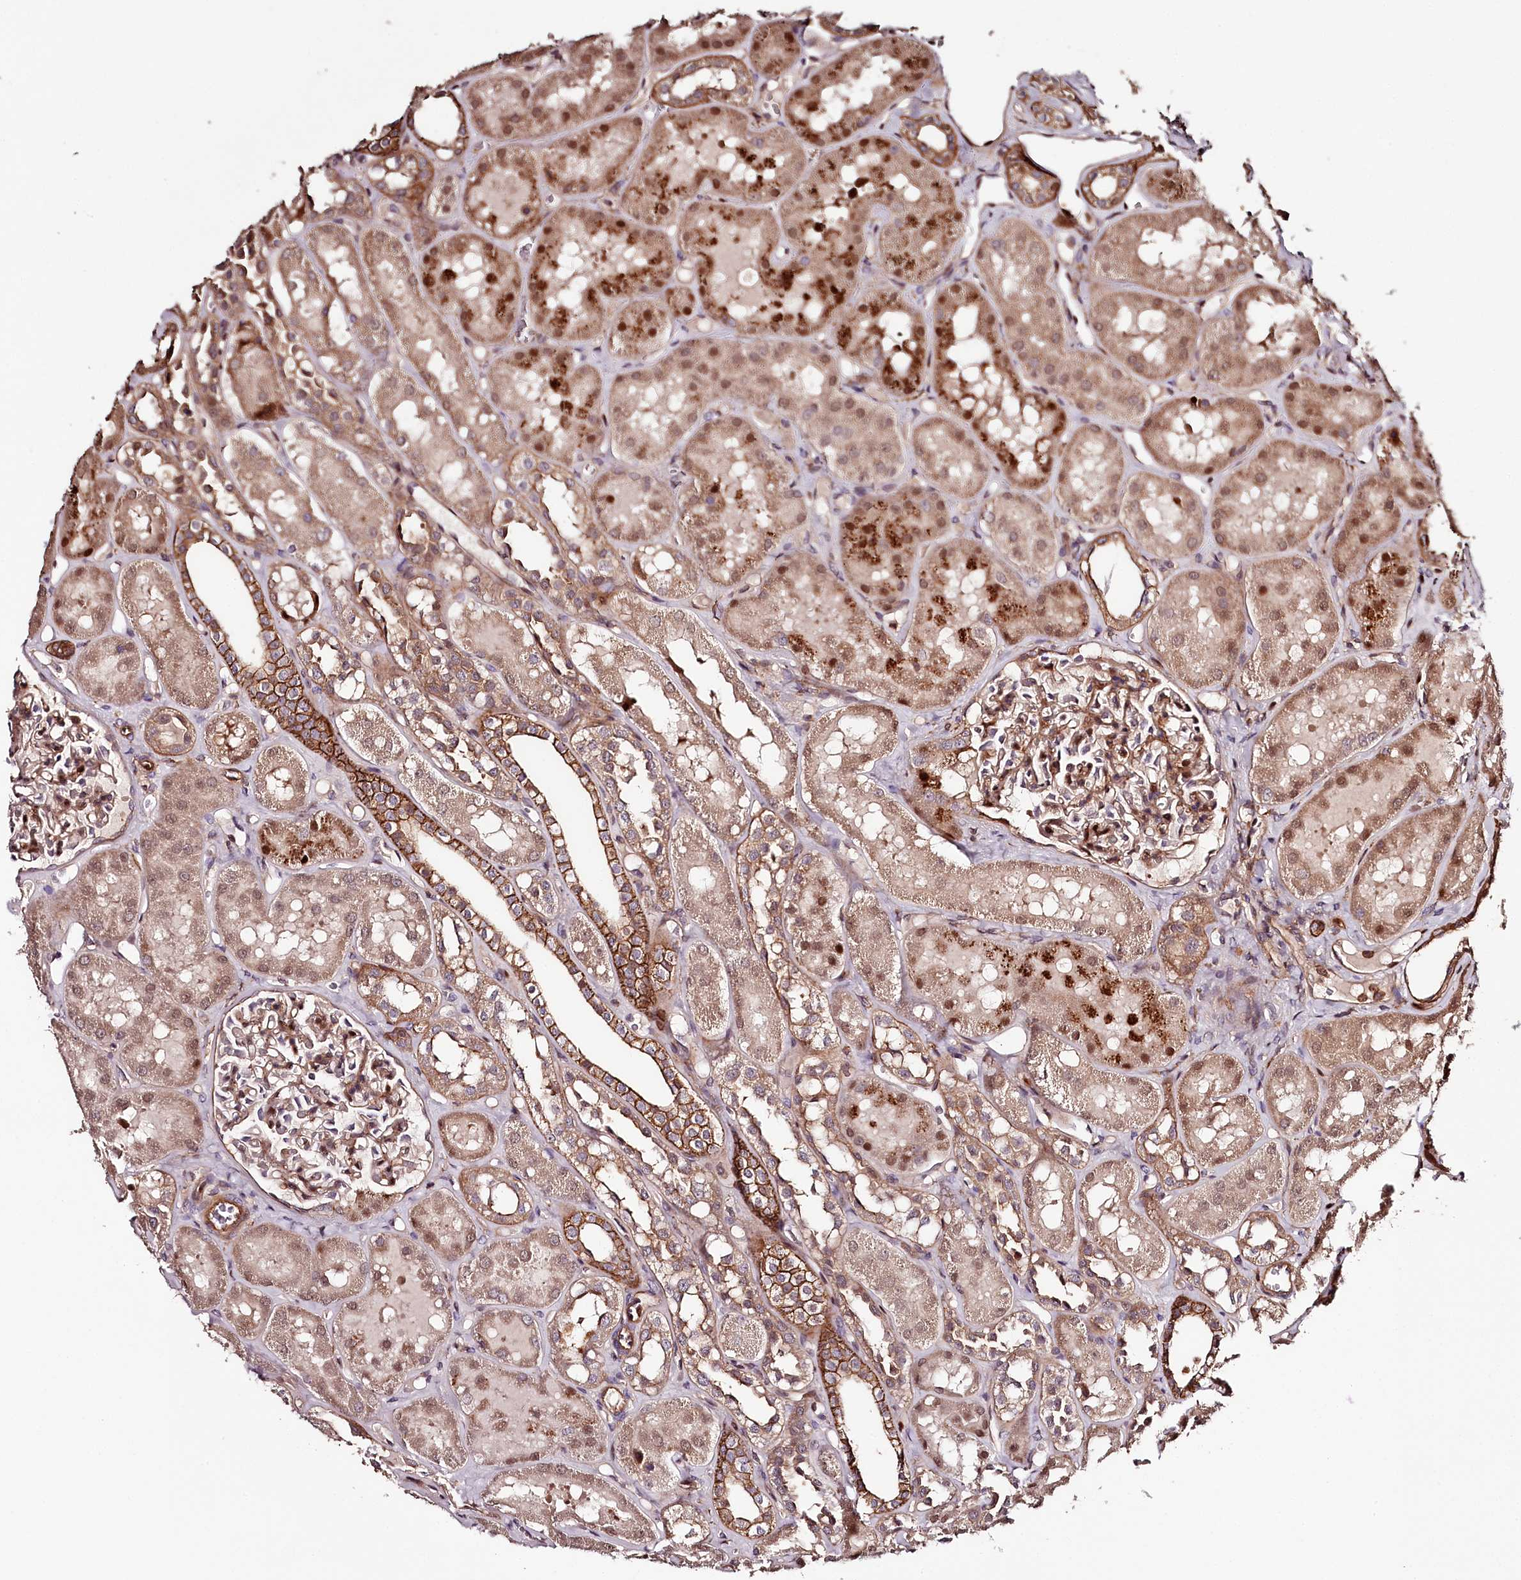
{"staining": {"intensity": "moderate", "quantity": "25%-75%", "location": "cytoplasmic/membranous,nuclear"}, "tissue": "kidney", "cell_type": "Cells in glomeruli", "image_type": "normal", "snomed": [{"axis": "morphology", "description": "Normal tissue, NOS"}, {"axis": "topography", "description": "Kidney"}], "caption": "IHC photomicrograph of normal human kidney stained for a protein (brown), which displays medium levels of moderate cytoplasmic/membranous,nuclear expression in approximately 25%-75% of cells in glomeruli.", "gene": "KIF14", "patient": {"sex": "male", "age": 16}}